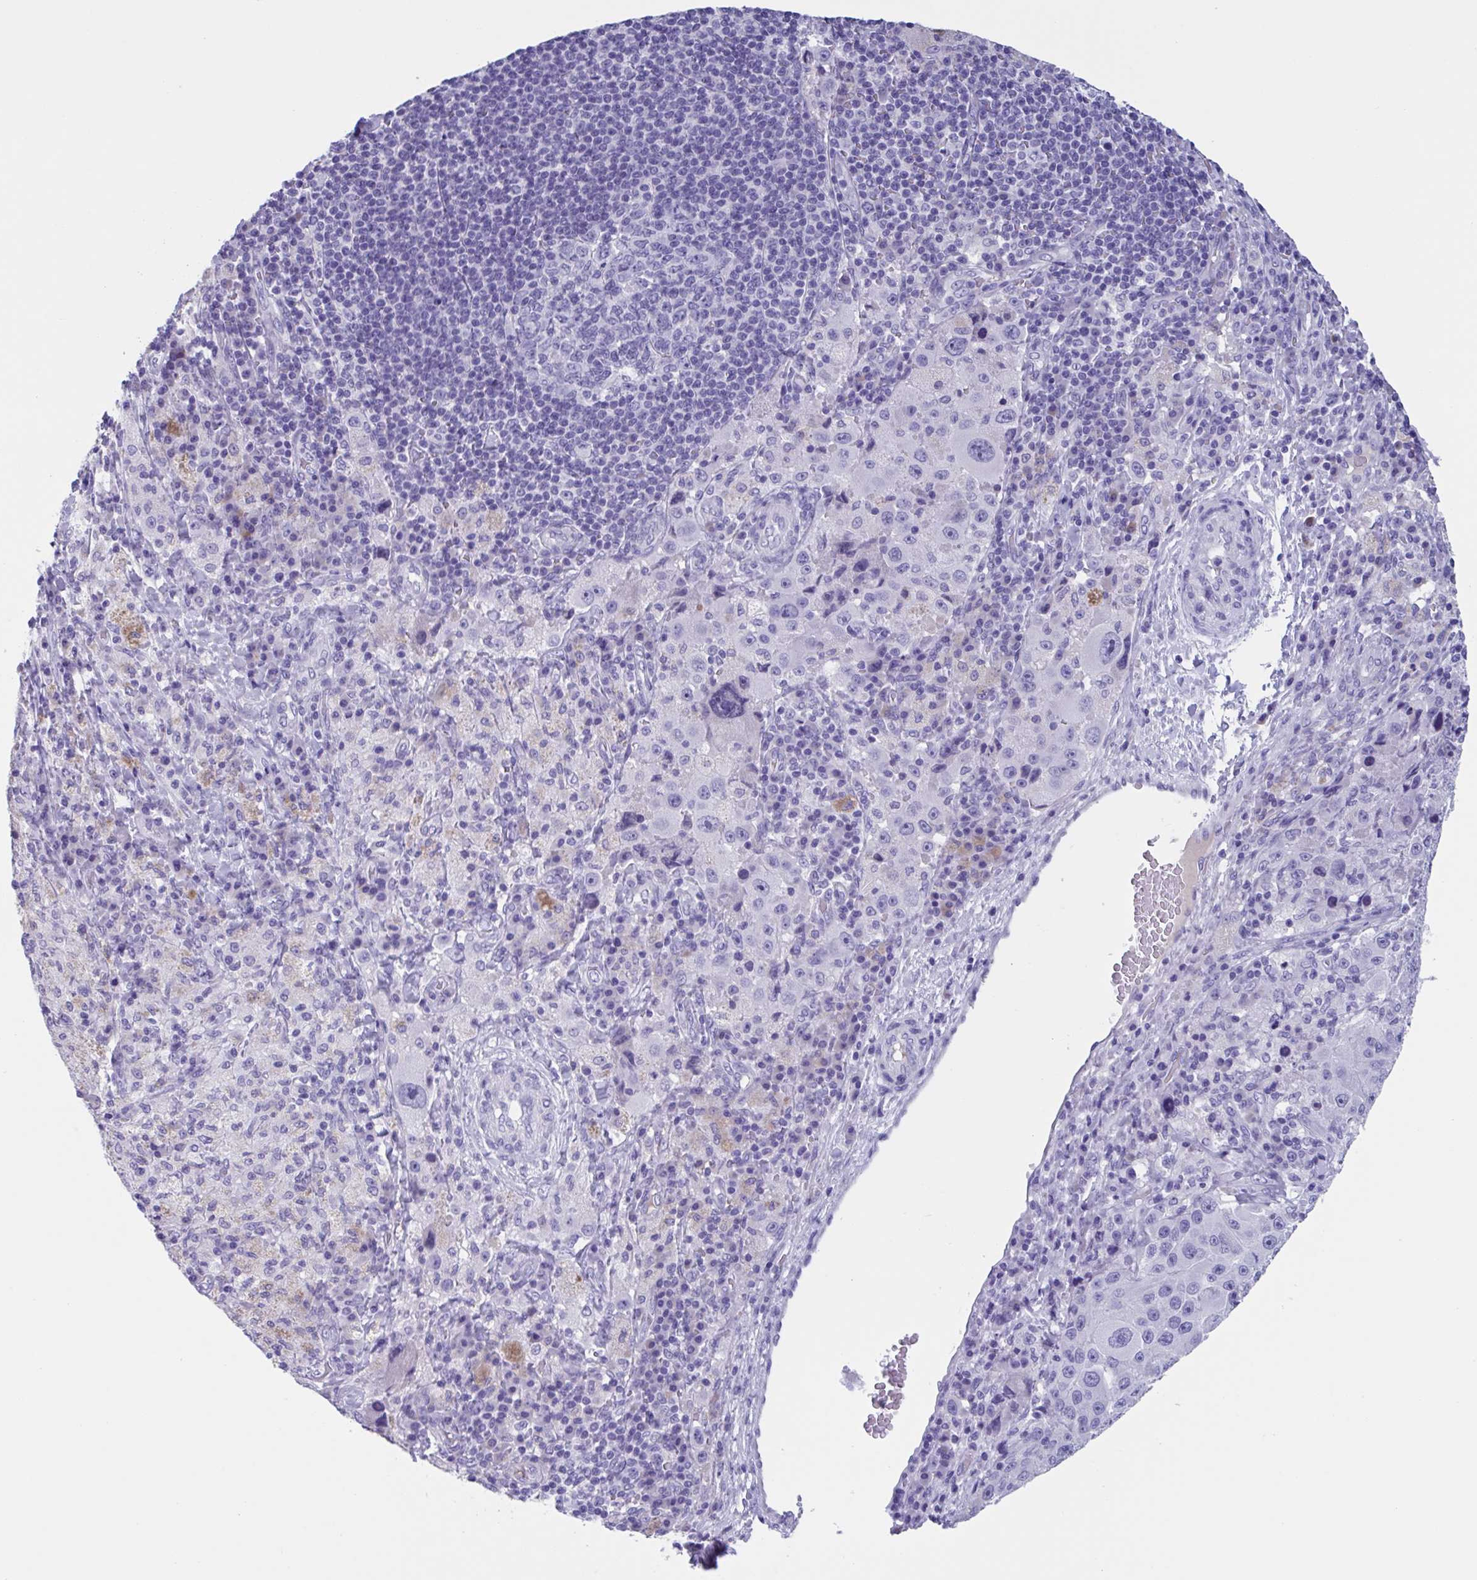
{"staining": {"intensity": "negative", "quantity": "none", "location": "none"}, "tissue": "melanoma", "cell_type": "Tumor cells", "image_type": "cancer", "snomed": [{"axis": "morphology", "description": "Malignant melanoma, Metastatic site"}, {"axis": "topography", "description": "Lymph node"}], "caption": "IHC of human malignant melanoma (metastatic site) reveals no positivity in tumor cells.", "gene": "USP35", "patient": {"sex": "male", "age": 62}}